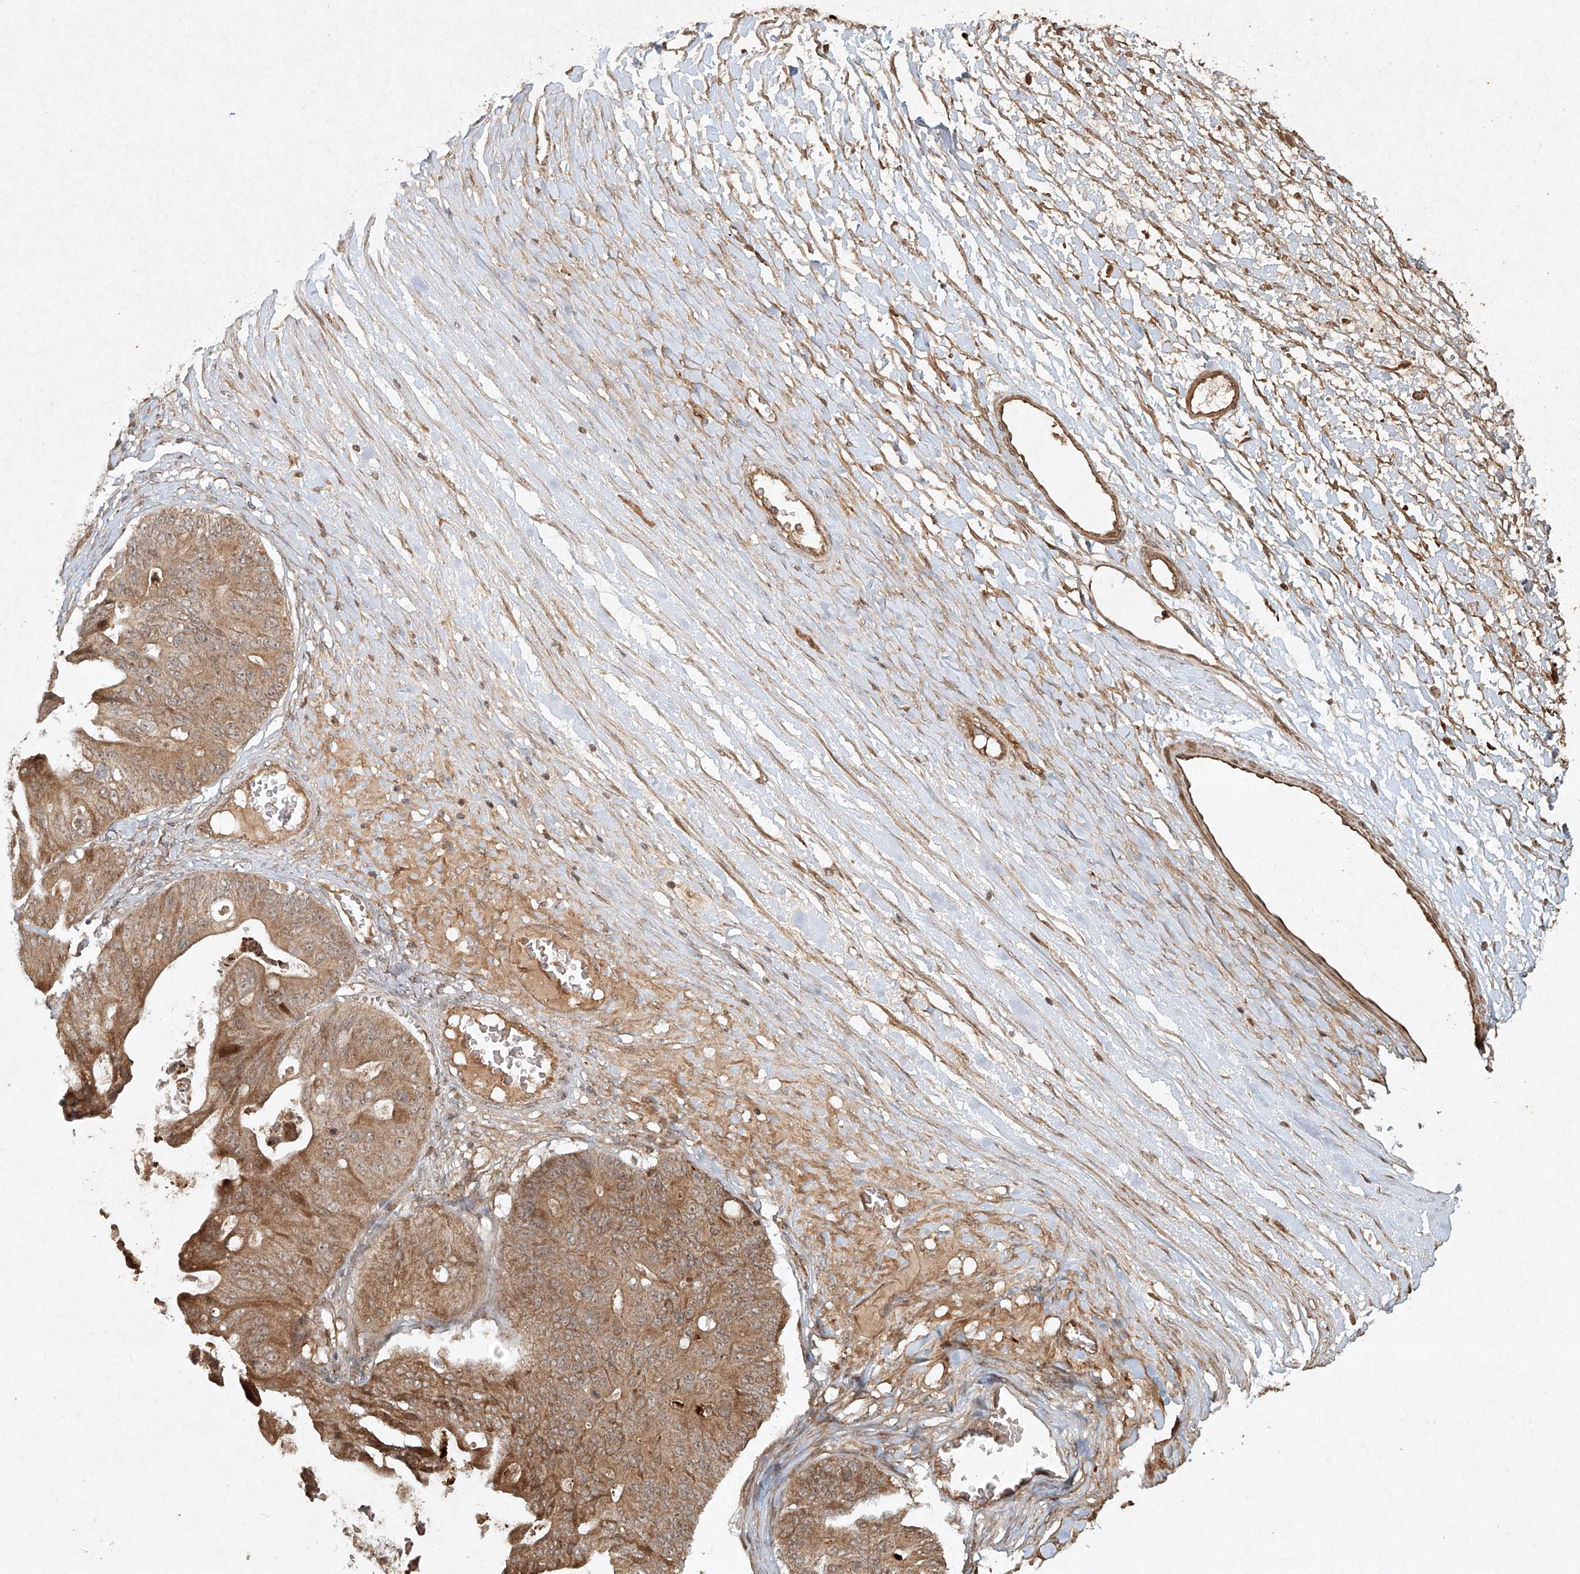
{"staining": {"intensity": "moderate", "quantity": ">75%", "location": "cytoplasmic/membranous"}, "tissue": "ovarian cancer", "cell_type": "Tumor cells", "image_type": "cancer", "snomed": [{"axis": "morphology", "description": "Cystadenocarcinoma, mucinous, NOS"}, {"axis": "topography", "description": "Ovary"}], "caption": "This is an image of immunohistochemistry staining of ovarian cancer (mucinous cystadenocarcinoma), which shows moderate positivity in the cytoplasmic/membranous of tumor cells.", "gene": "CYYR1", "patient": {"sex": "female", "age": 37}}